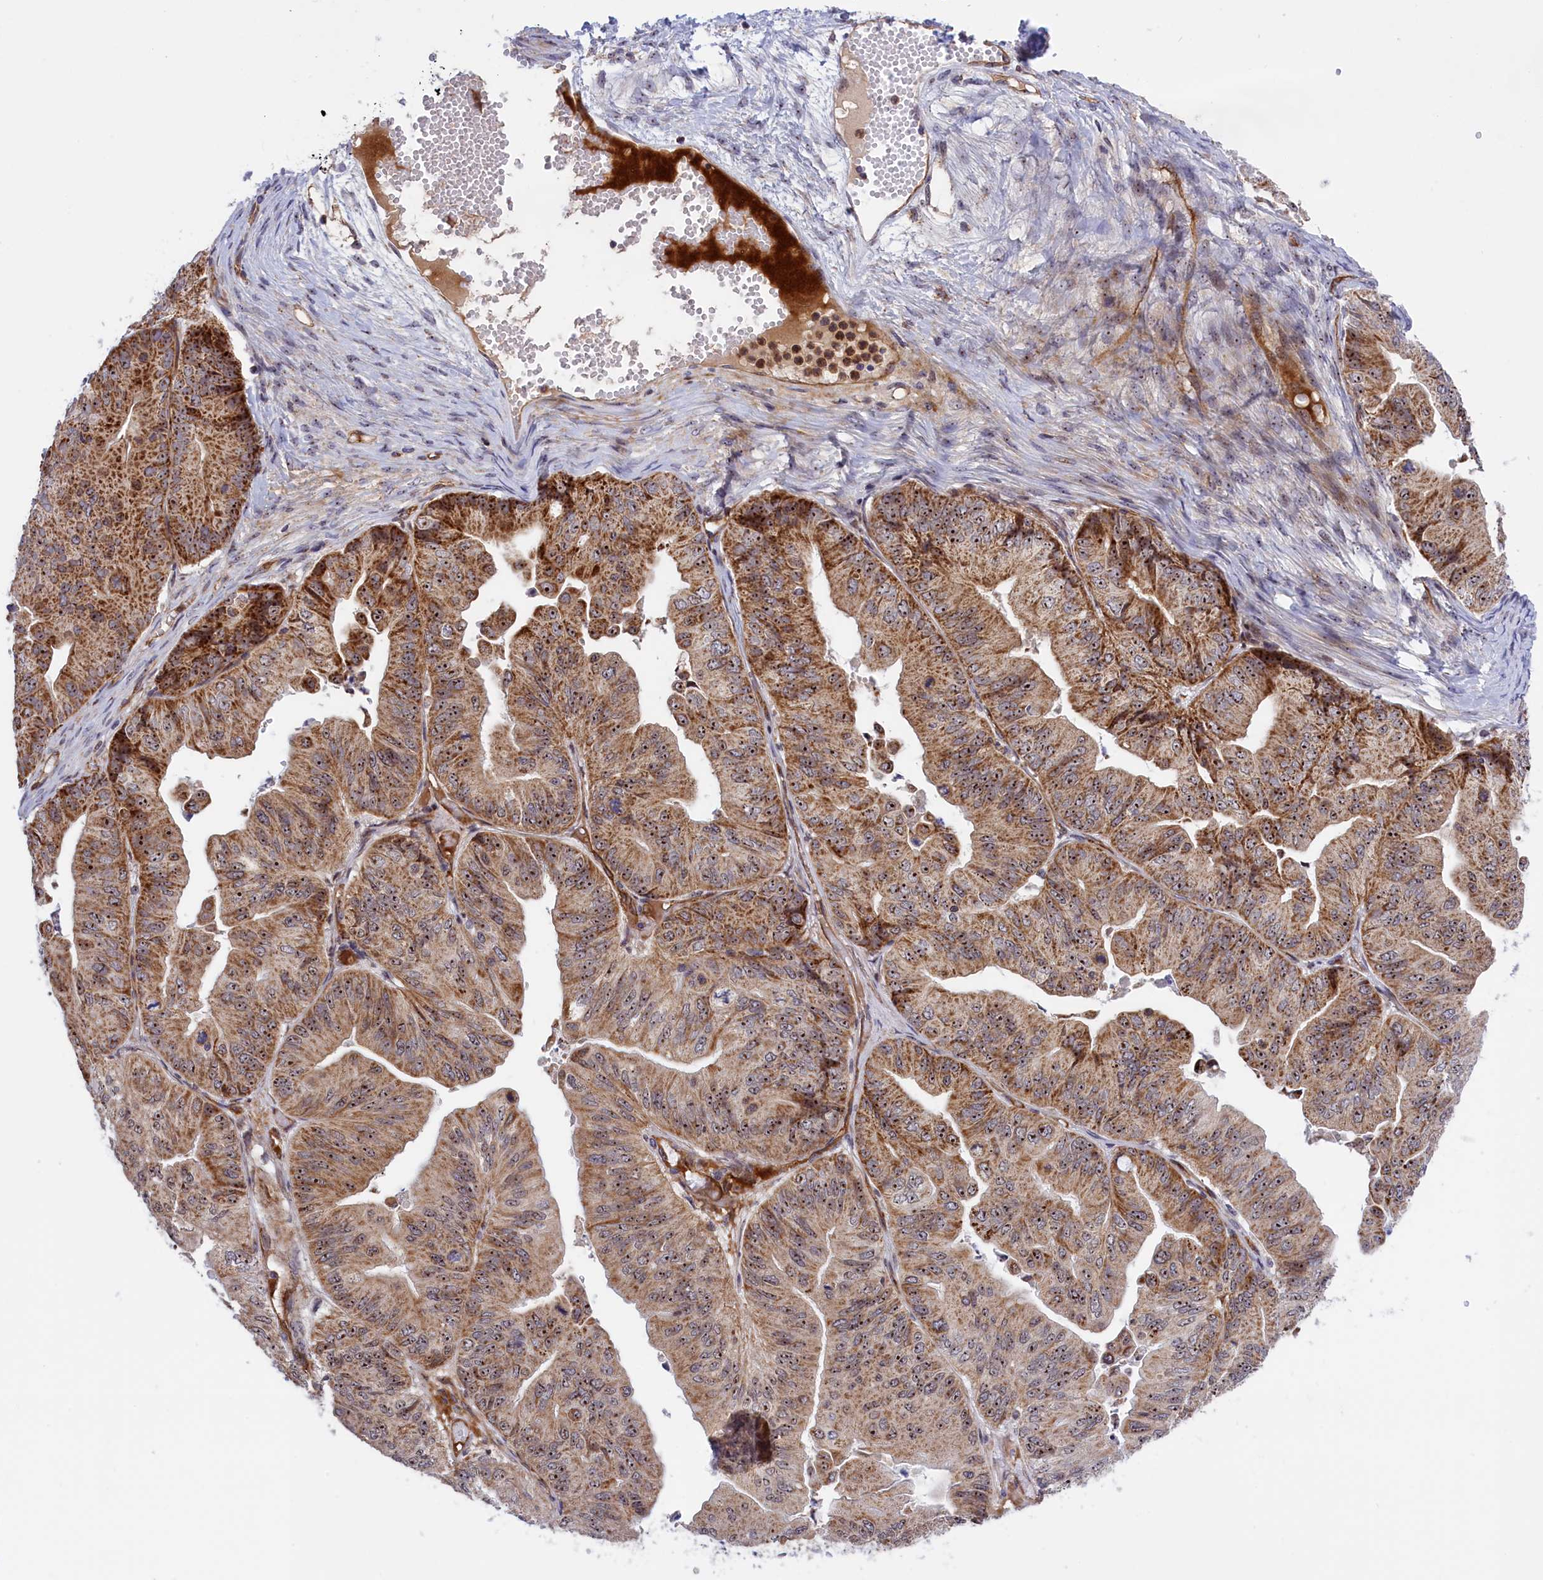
{"staining": {"intensity": "moderate", "quantity": ">75%", "location": "cytoplasmic/membranous,nuclear"}, "tissue": "ovarian cancer", "cell_type": "Tumor cells", "image_type": "cancer", "snomed": [{"axis": "morphology", "description": "Cystadenocarcinoma, mucinous, NOS"}, {"axis": "topography", "description": "Ovary"}], "caption": "An immunohistochemistry (IHC) image of tumor tissue is shown. Protein staining in brown highlights moderate cytoplasmic/membranous and nuclear positivity in ovarian cancer (mucinous cystadenocarcinoma) within tumor cells.", "gene": "MPND", "patient": {"sex": "female", "age": 61}}